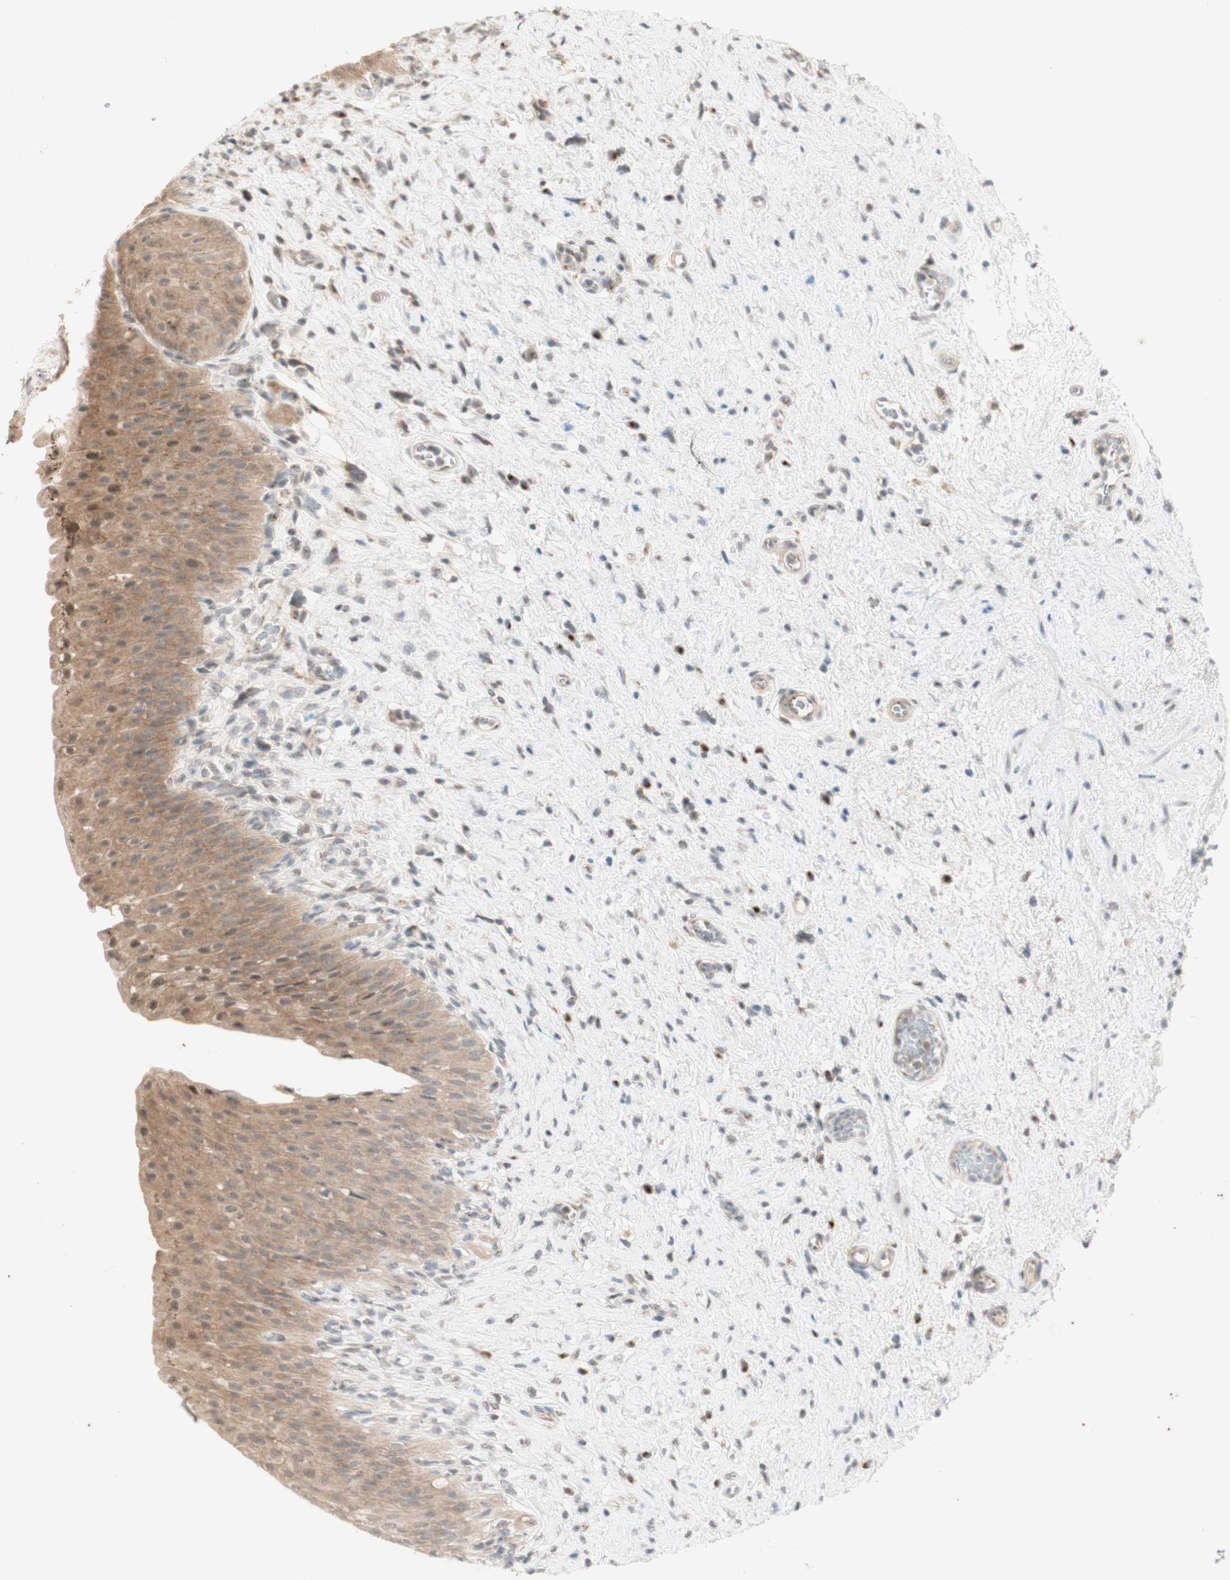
{"staining": {"intensity": "moderate", "quantity": ">75%", "location": "cytoplasmic/membranous"}, "tissue": "urinary bladder", "cell_type": "Urothelial cells", "image_type": "normal", "snomed": [{"axis": "morphology", "description": "Normal tissue, NOS"}, {"axis": "morphology", "description": "Urothelial carcinoma, High grade"}, {"axis": "topography", "description": "Urinary bladder"}], "caption": "Protein analysis of normal urinary bladder shows moderate cytoplasmic/membranous staining in about >75% of urothelial cells. The staining was performed using DAB (3,3'-diaminobenzidine) to visualize the protein expression in brown, while the nuclei were stained in blue with hematoxylin (Magnification: 20x).", "gene": "CYLD", "patient": {"sex": "male", "age": 46}}